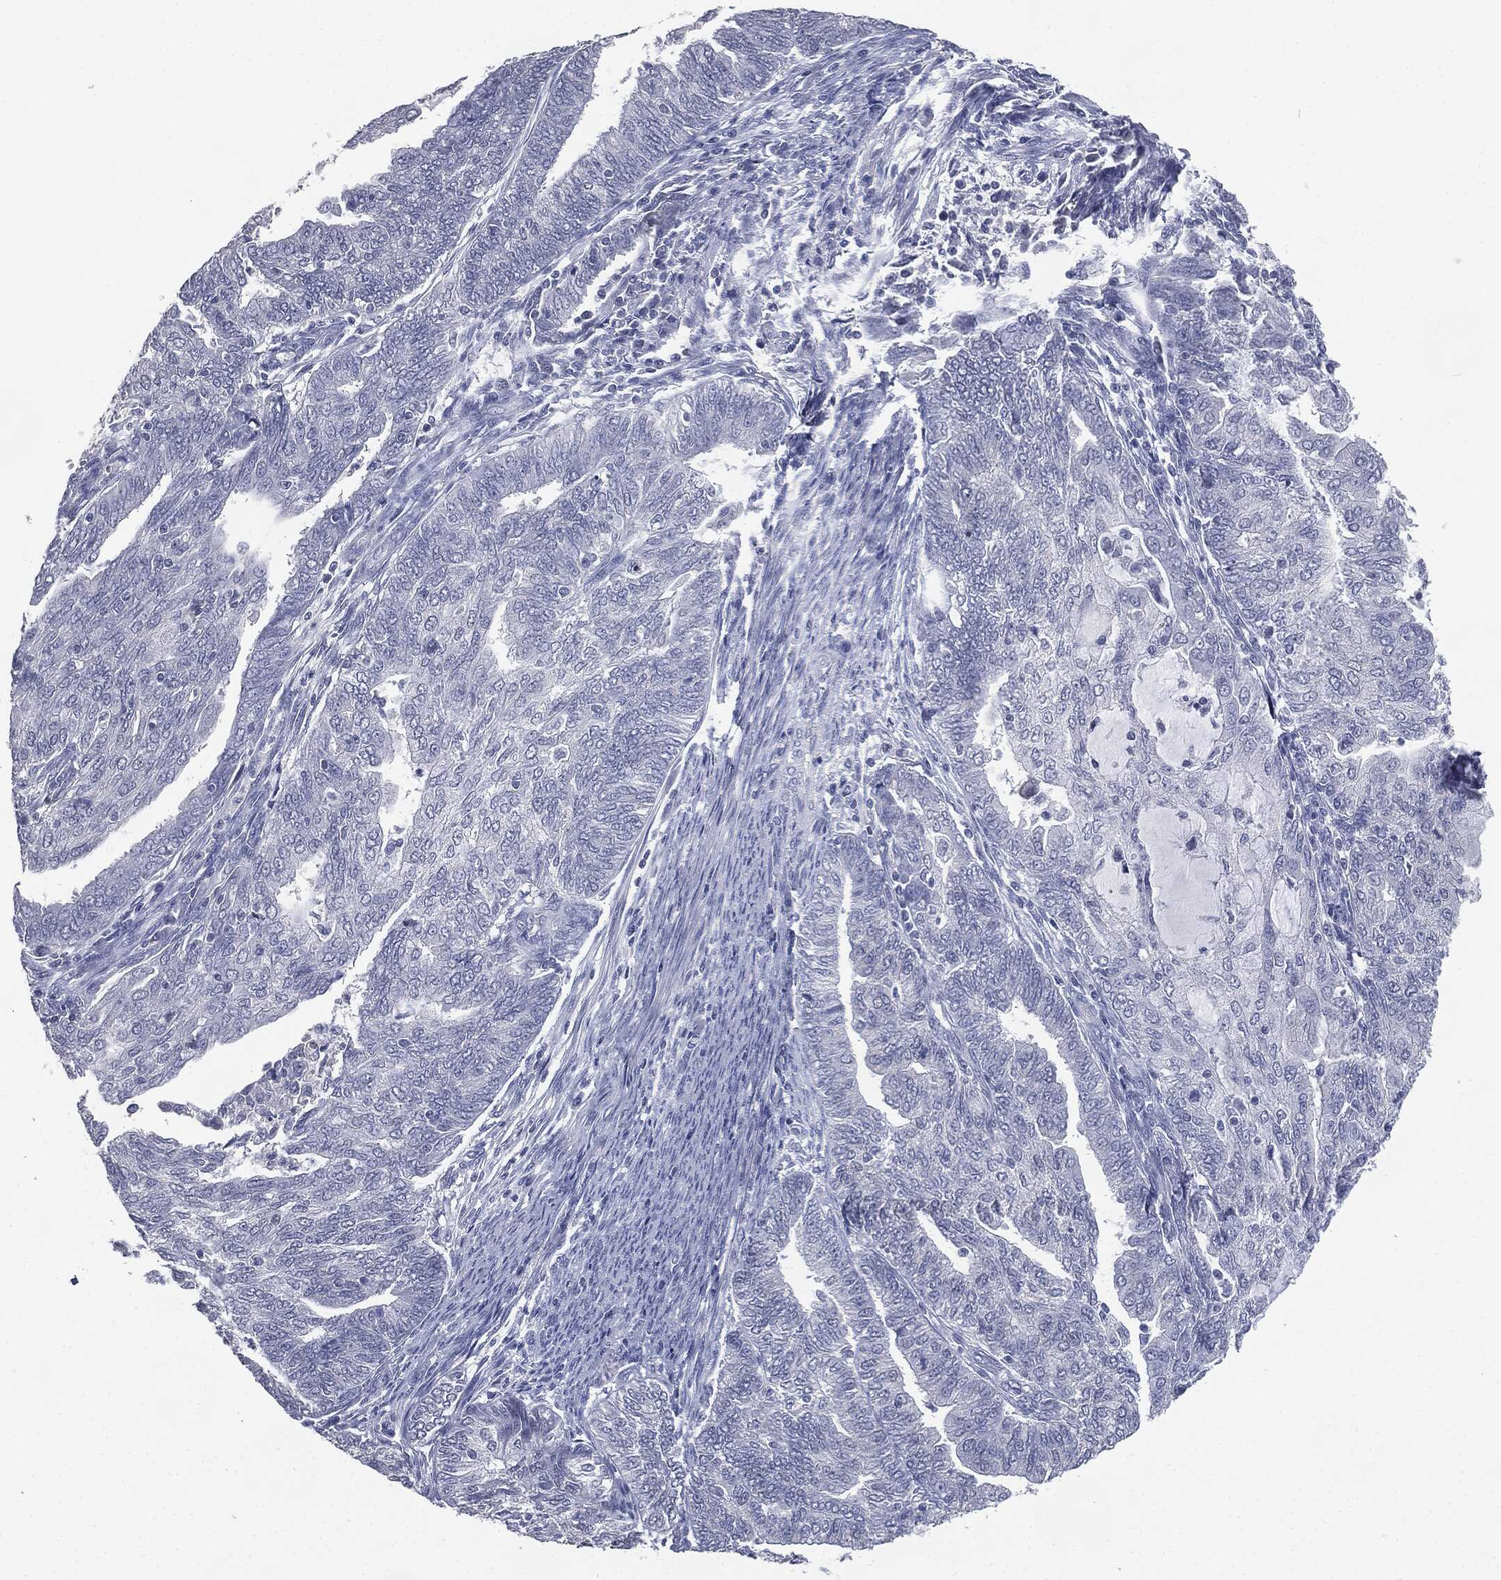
{"staining": {"intensity": "negative", "quantity": "none", "location": "none"}, "tissue": "endometrial cancer", "cell_type": "Tumor cells", "image_type": "cancer", "snomed": [{"axis": "morphology", "description": "Adenocarcinoma, NOS"}, {"axis": "topography", "description": "Endometrium"}], "caption": "Tumor cells are negative for brown protein staining in endometrial cancer (adenocarcinoma).", "gene": "SLC2A2", "patient": {"sex": "female", "age": 82}}